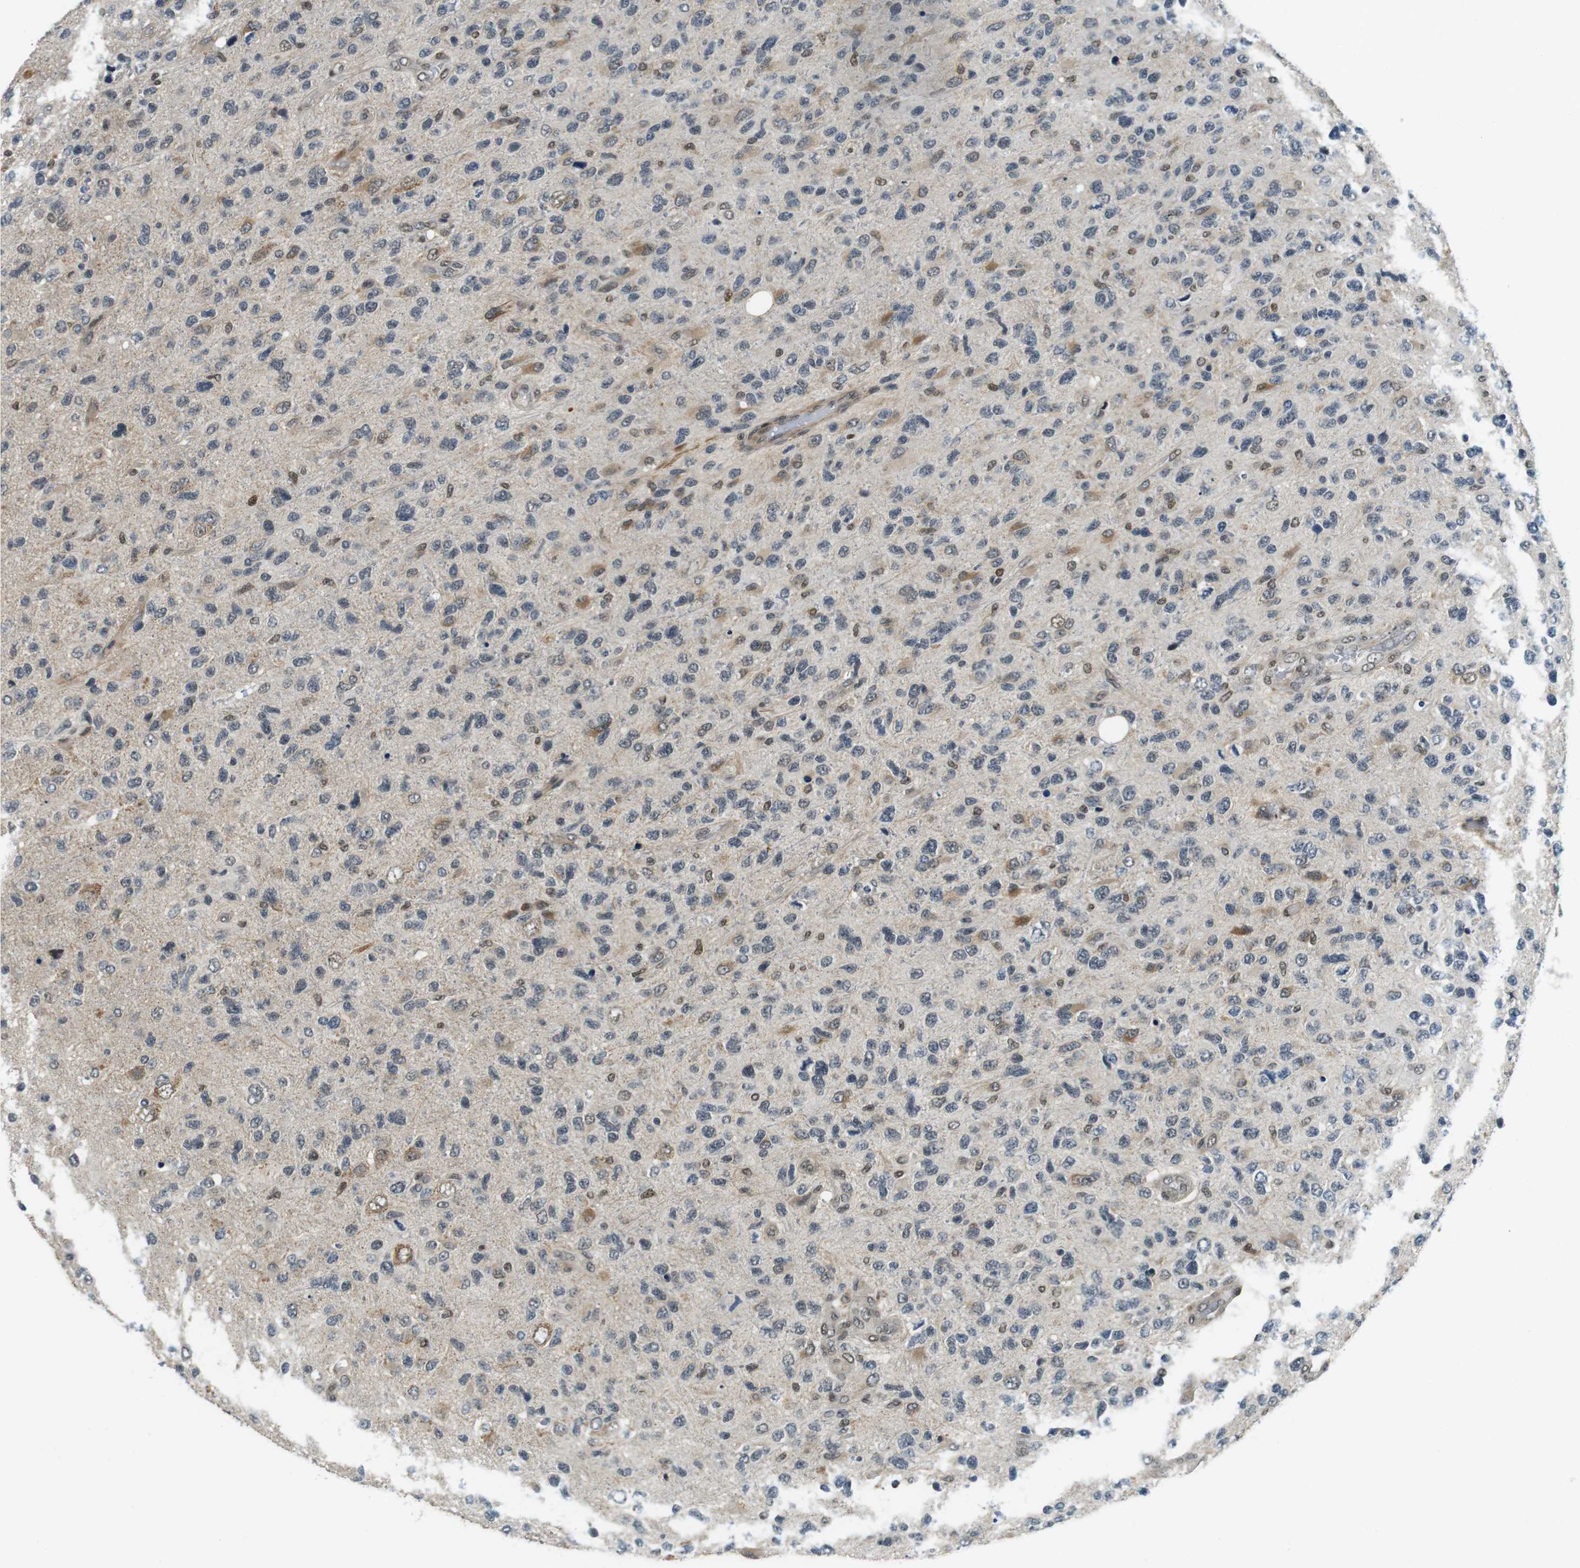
{"staining": {"intensity": "moderate", "quantity": "<25%", "location": "cytoplasmic/membranous,nuclear"}, "tissue": "glioma", "cell_type": "Tumor cells", "image_type": "cancer", "snomed": [{"axis": "morphology", "description": "Glioma, malignant, High grade"}, {"axis": "topography", "description": "Brain"}], "caption": "A photomicrograph of human glioma stained for a protein reveals moderate cytoplasmic/membranous and nuclear brown staining in tumor cells.", "gene": "BRD4", "patient": {"sex": "female", "age": 58}}